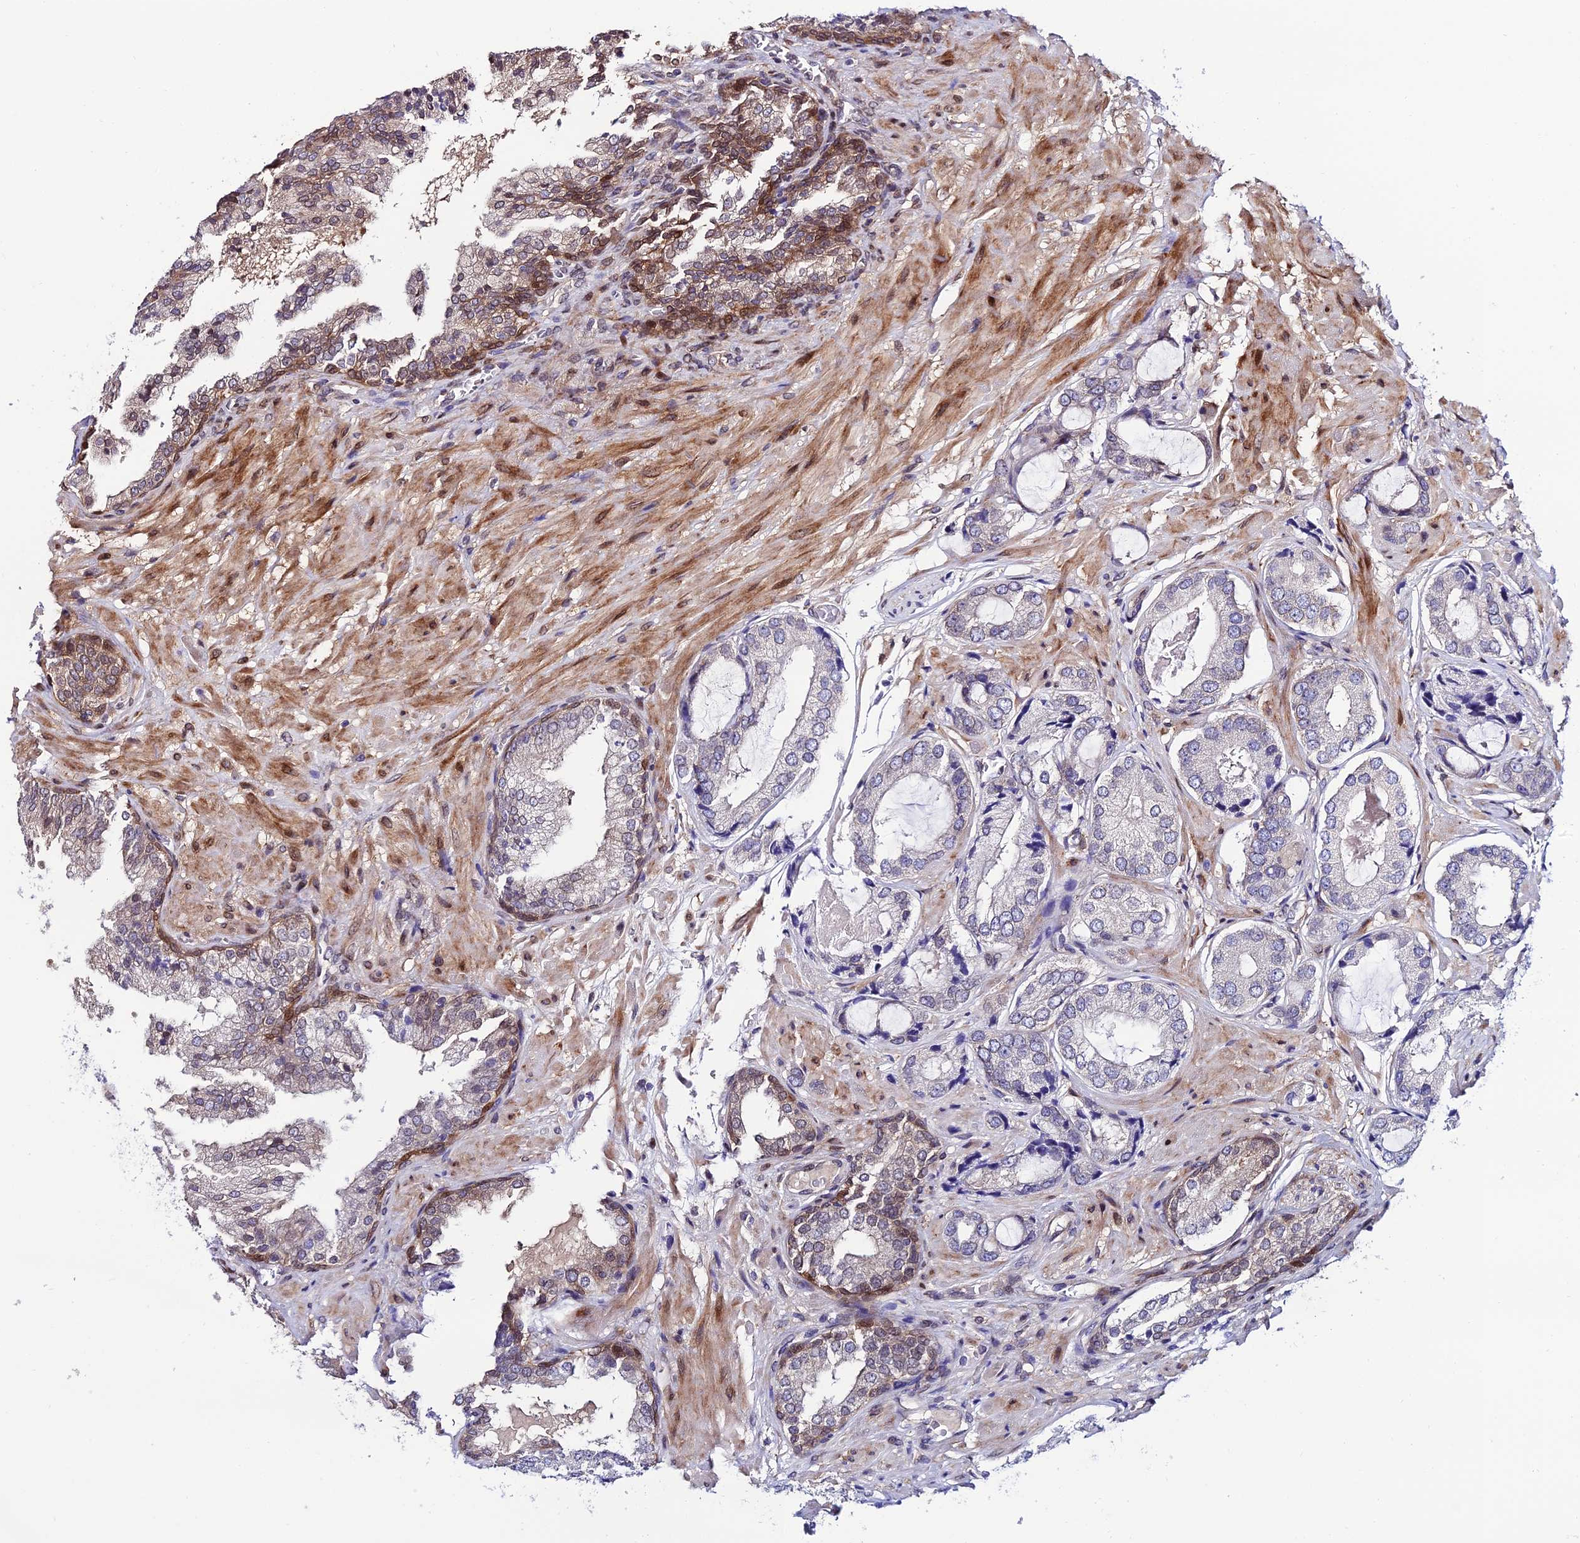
{"staining": {"intensity": "negative", "quantity": "none", "location": "none"}, "tissue": "prostate cancer", "cell_type": "Tumor cells", "image_type": "cancer", "snomed": [{"axis": "morphology", "description": "Adenocarcinoma, High grade"}, {"axis": "topography", "description": "Prostate"}], "caption": "Tumor cells are negative for protein expression in human prostate cancer.", "gene": "DDX19A", "patient": {"sex": "male", "age": 59}}